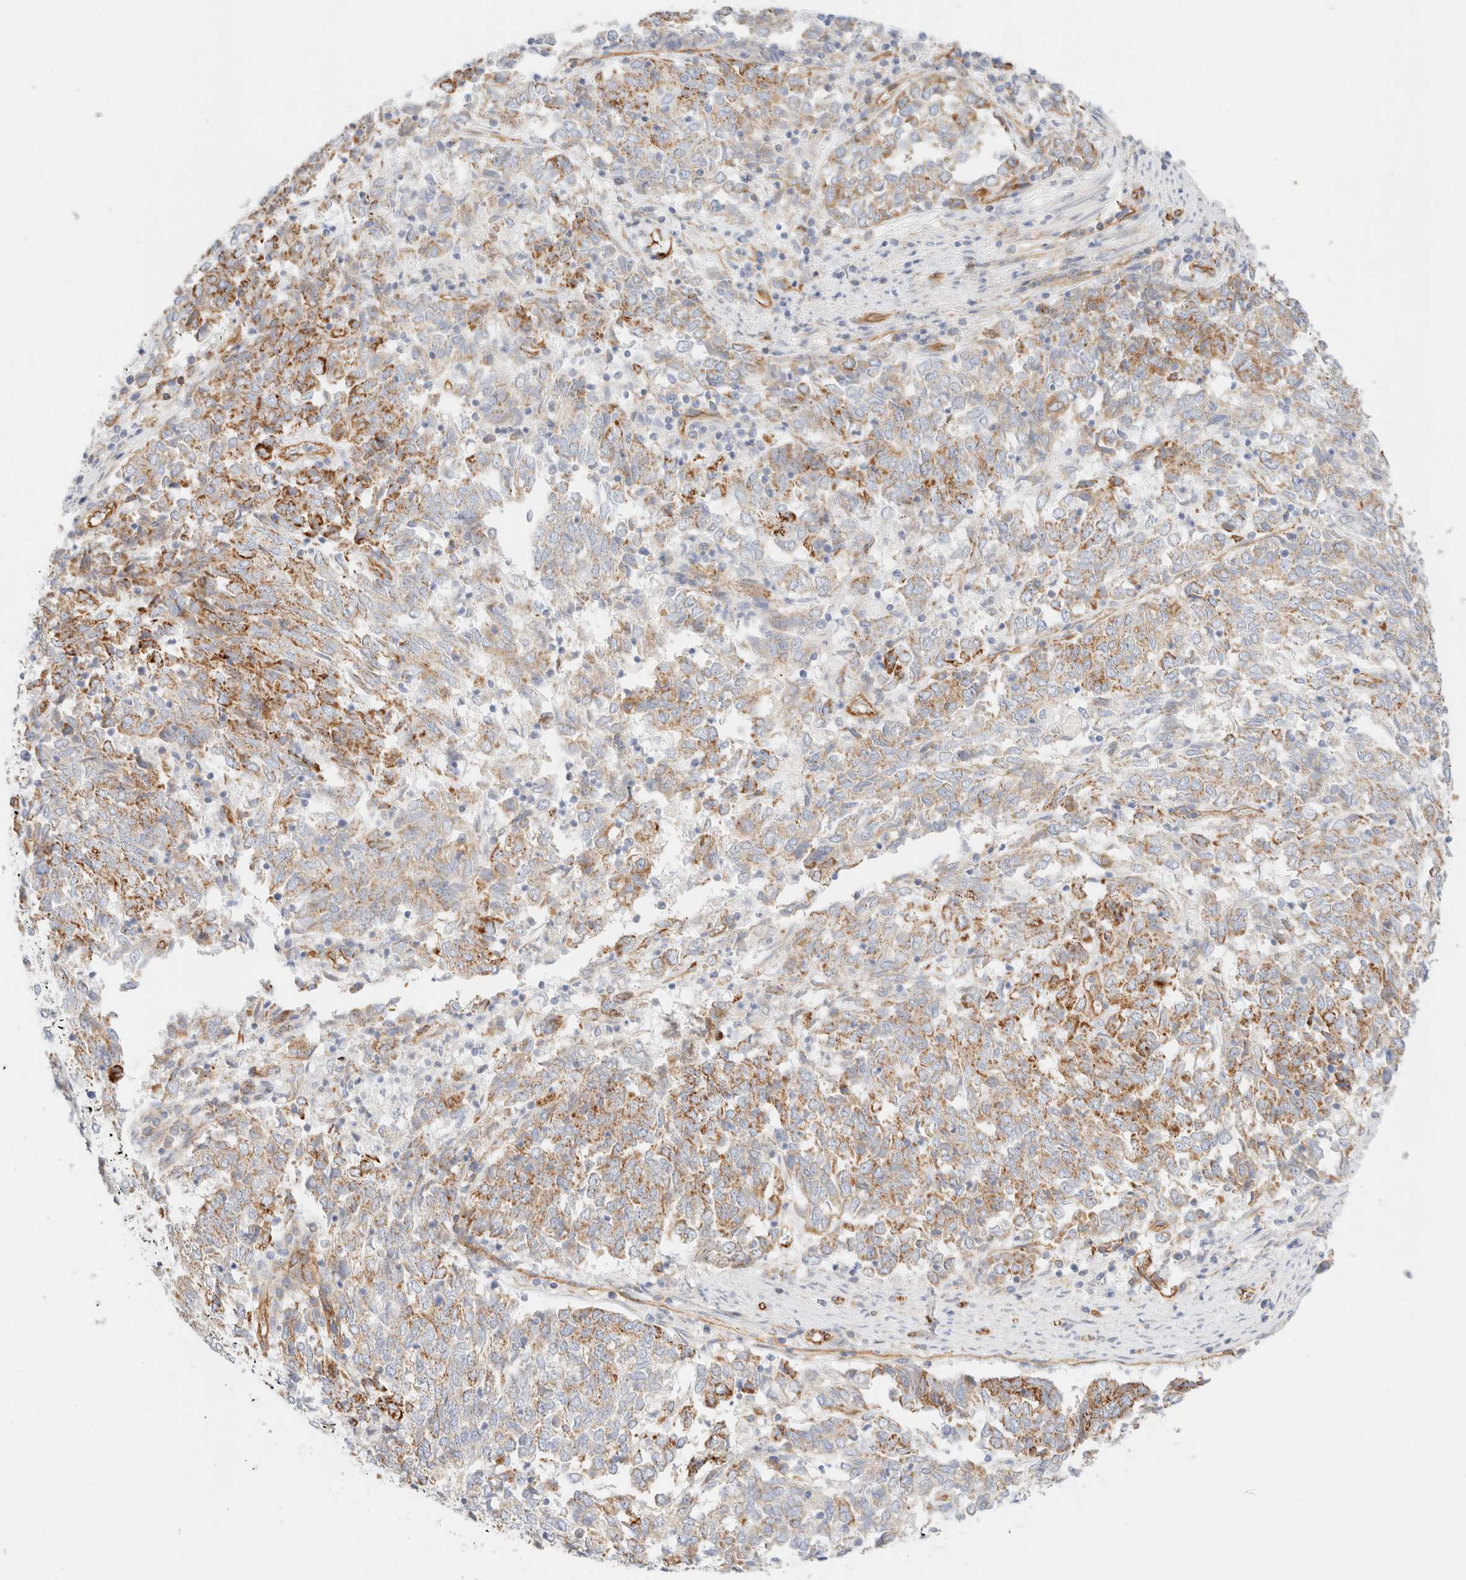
{"staining": {"intensity": "moderate", "quantity": ">75%", "location": "cytoplasmic/membranous"}, "tissue": "endometrial cancer", "cell_type": "Tumor cells", "image_type": "cancer", "snomed": [{"axis": "morphology", "description": "Adenocarcinoma, NOS"}, {"axis": "topography", "description": "Endometrium"}], "caption": "Tumor cells reveal moderate cytoplasmic/membranous positivity in about >75% of cells in adenocarcinoma (endometrial).", "gene": "CYB5R4", "patient": {"sex": "female", "age": 80}}